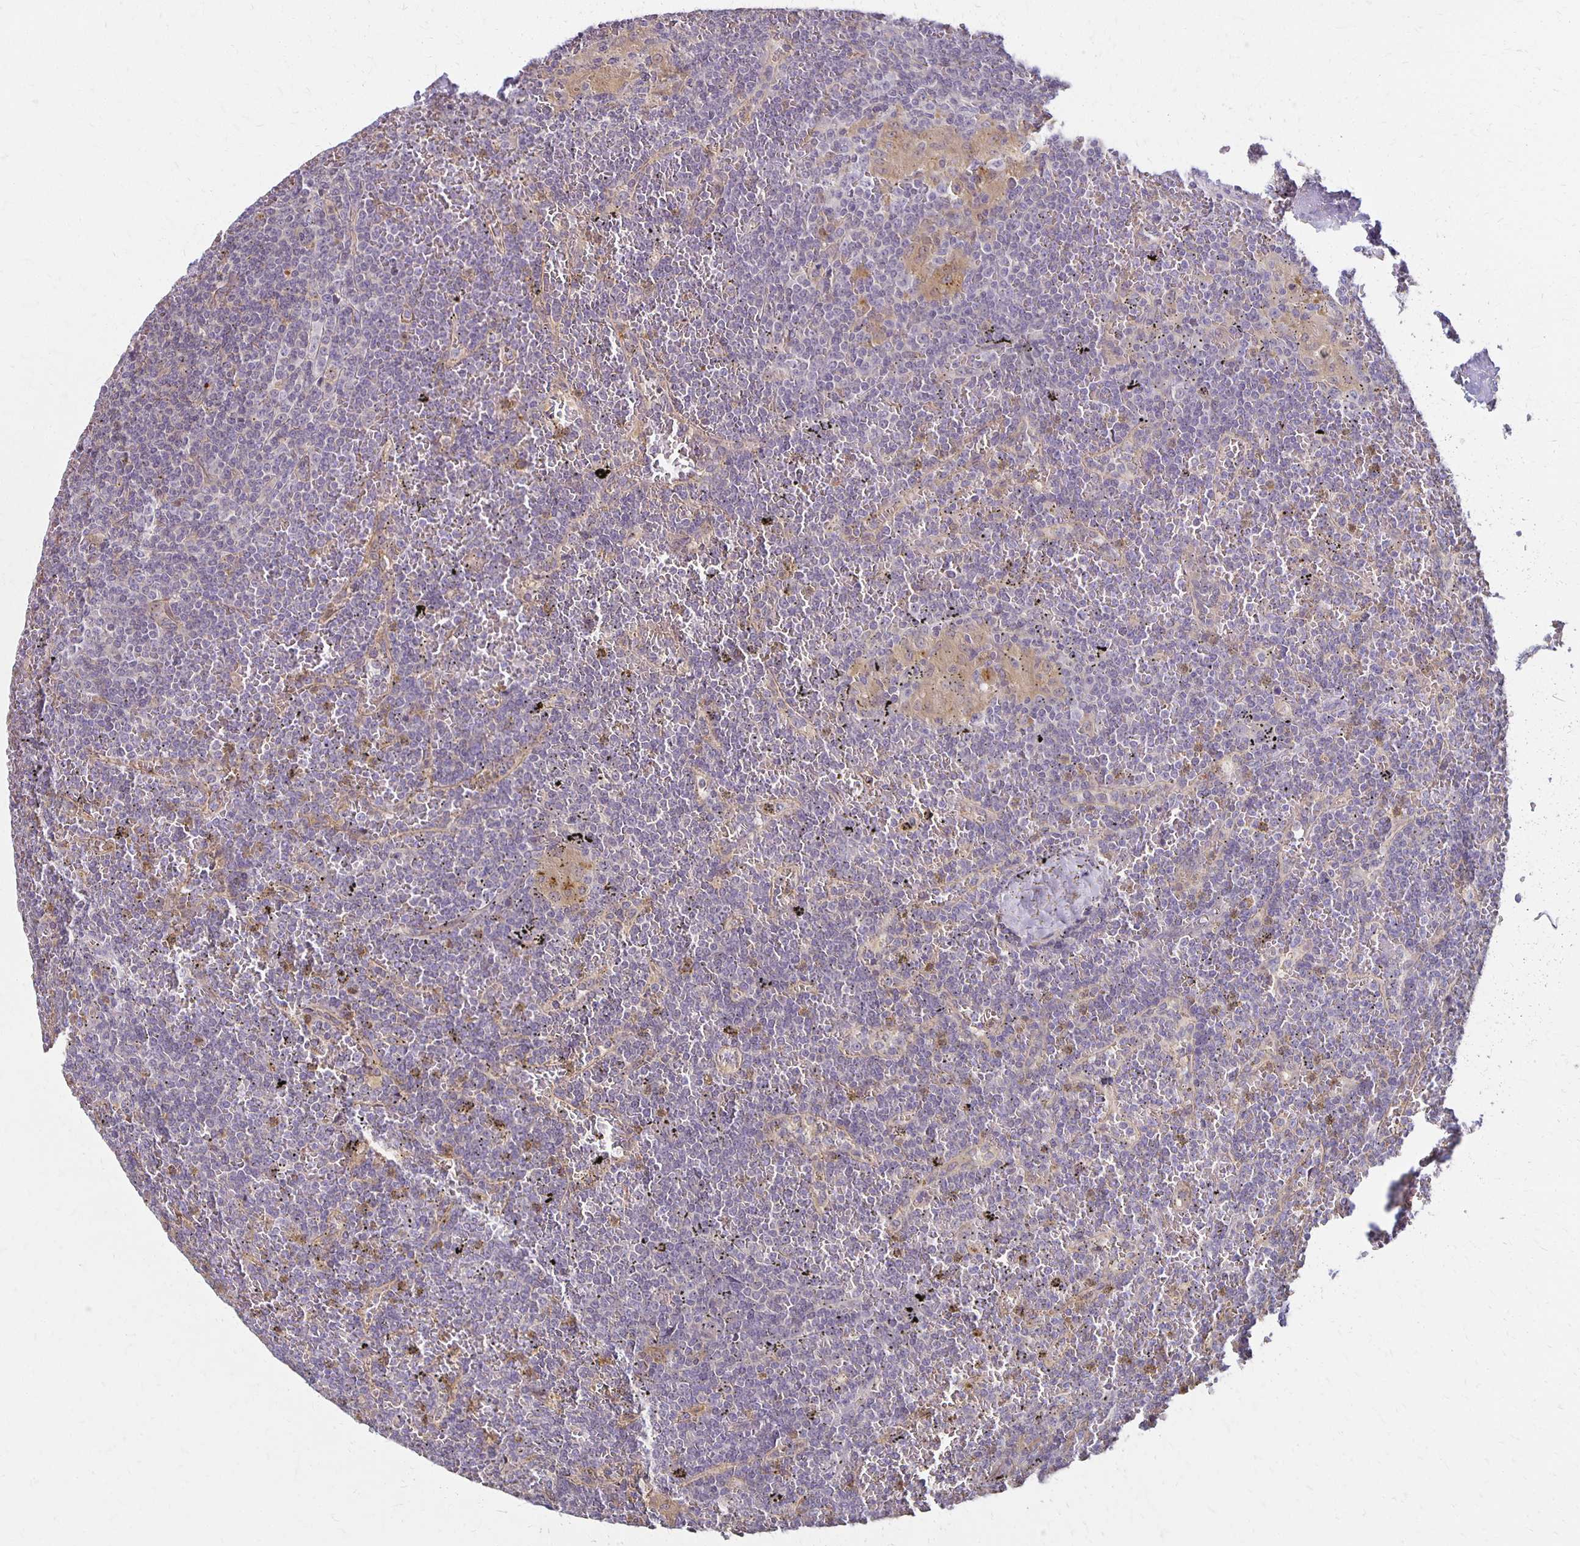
{"staining": {"intensity": "negative", "quantity": "none", "location": "none"}, "tissue": "lymphoma", "cell_type": "Tumor cells", "image_type": "cancer", "snomed": [{"axis": "morphology", "description": "Malignant lymphoma, non-Hodgkin's type, Low grade"}, {"axis": "topography", "description": "Spleen"}], "caption": "The micrograph shows no significant staining in tumor cells of lymphoma.", "gene": "GPX4", "patient": {"sex": "female", "age": 19}}